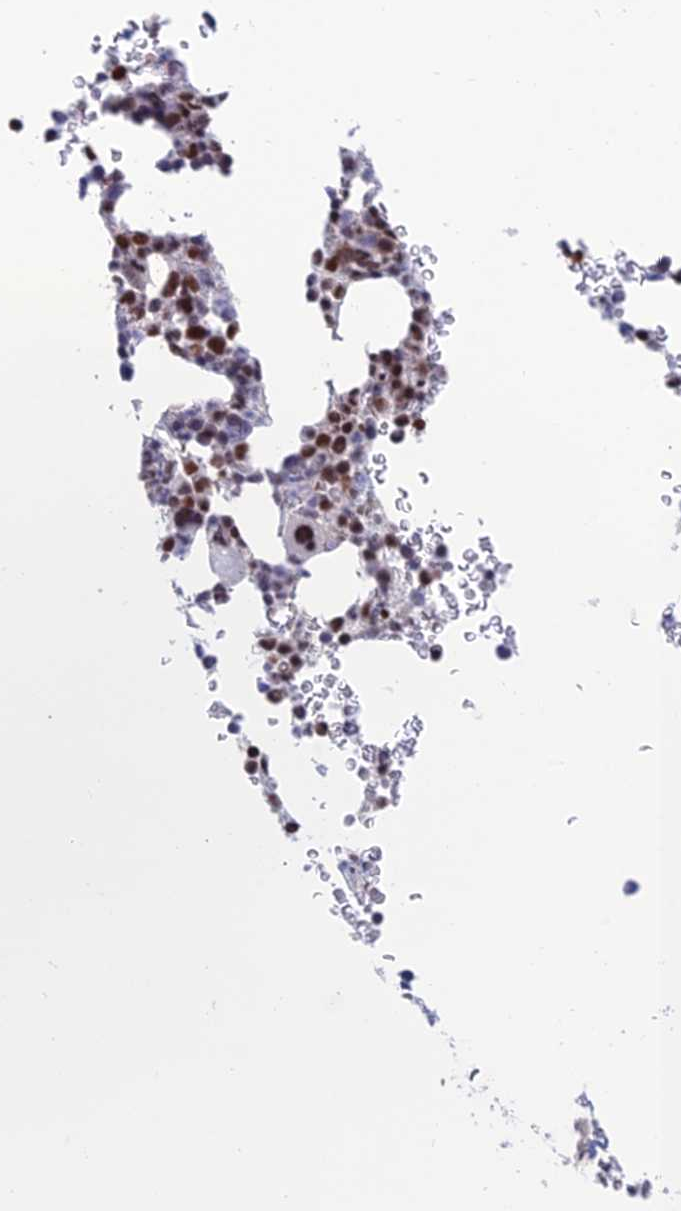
{"staining": {"intensity": "moderate", "quantity": "25%-75%", "location": "nuclear"}, "tissue": "bone marrow", "cell_type": "Hematopoietic cells", "image_type": "normal", "snomed": [{"axis": "morphology", "description": "Normal tissue, NOS"}, {"axis": "topography", "description": "Bone marrow"}], "caption": "An immunohistochemistry (IHC) micrograph of normal tissue is shown. Protein staining in brown highlights moderate nuclear positivity in bone marrow within hematopoietic cells.", "gene": "NABP2", "patient": {"sex": "male", "age": 58}}